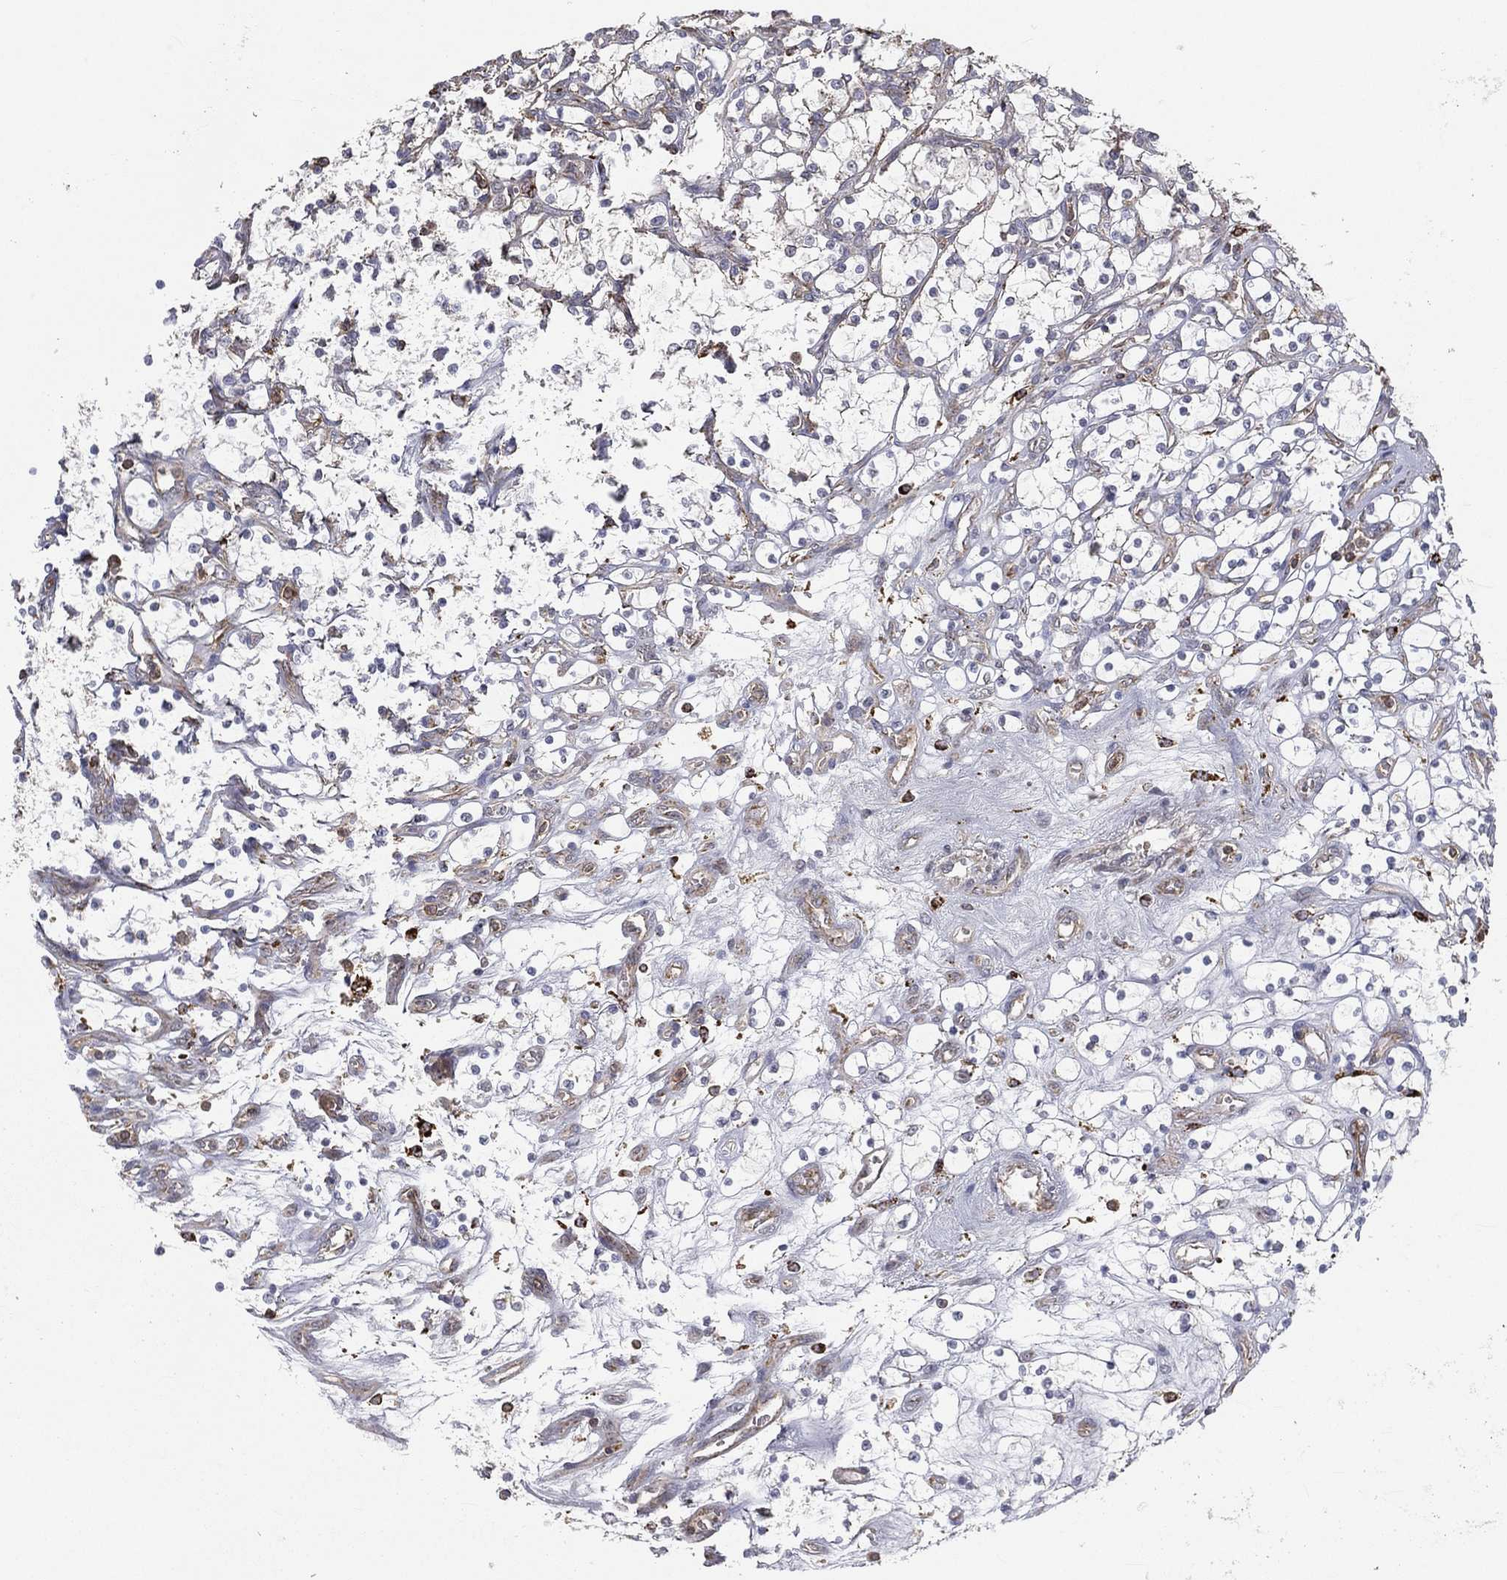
{"staining": {"intensity": "moderate", "quantity": "<25%", "location": "cytoplasmic/membranous"}, "tissue": "renal cancer", "cell_type": "Tumor cells", "image_type": "cancer", "snomed": [{"axis": "morphology", "description": "Adenocarcinoma, NOS"}, {"axis": "topography", "description": "Kidney"}], "caption": "A brown stain shows moderate cytoplasmic/membranous expression of a protein in human renal cancer tumor cells.", "gene": "RIN3", "patient": {"sex": "female", "age": 69}}